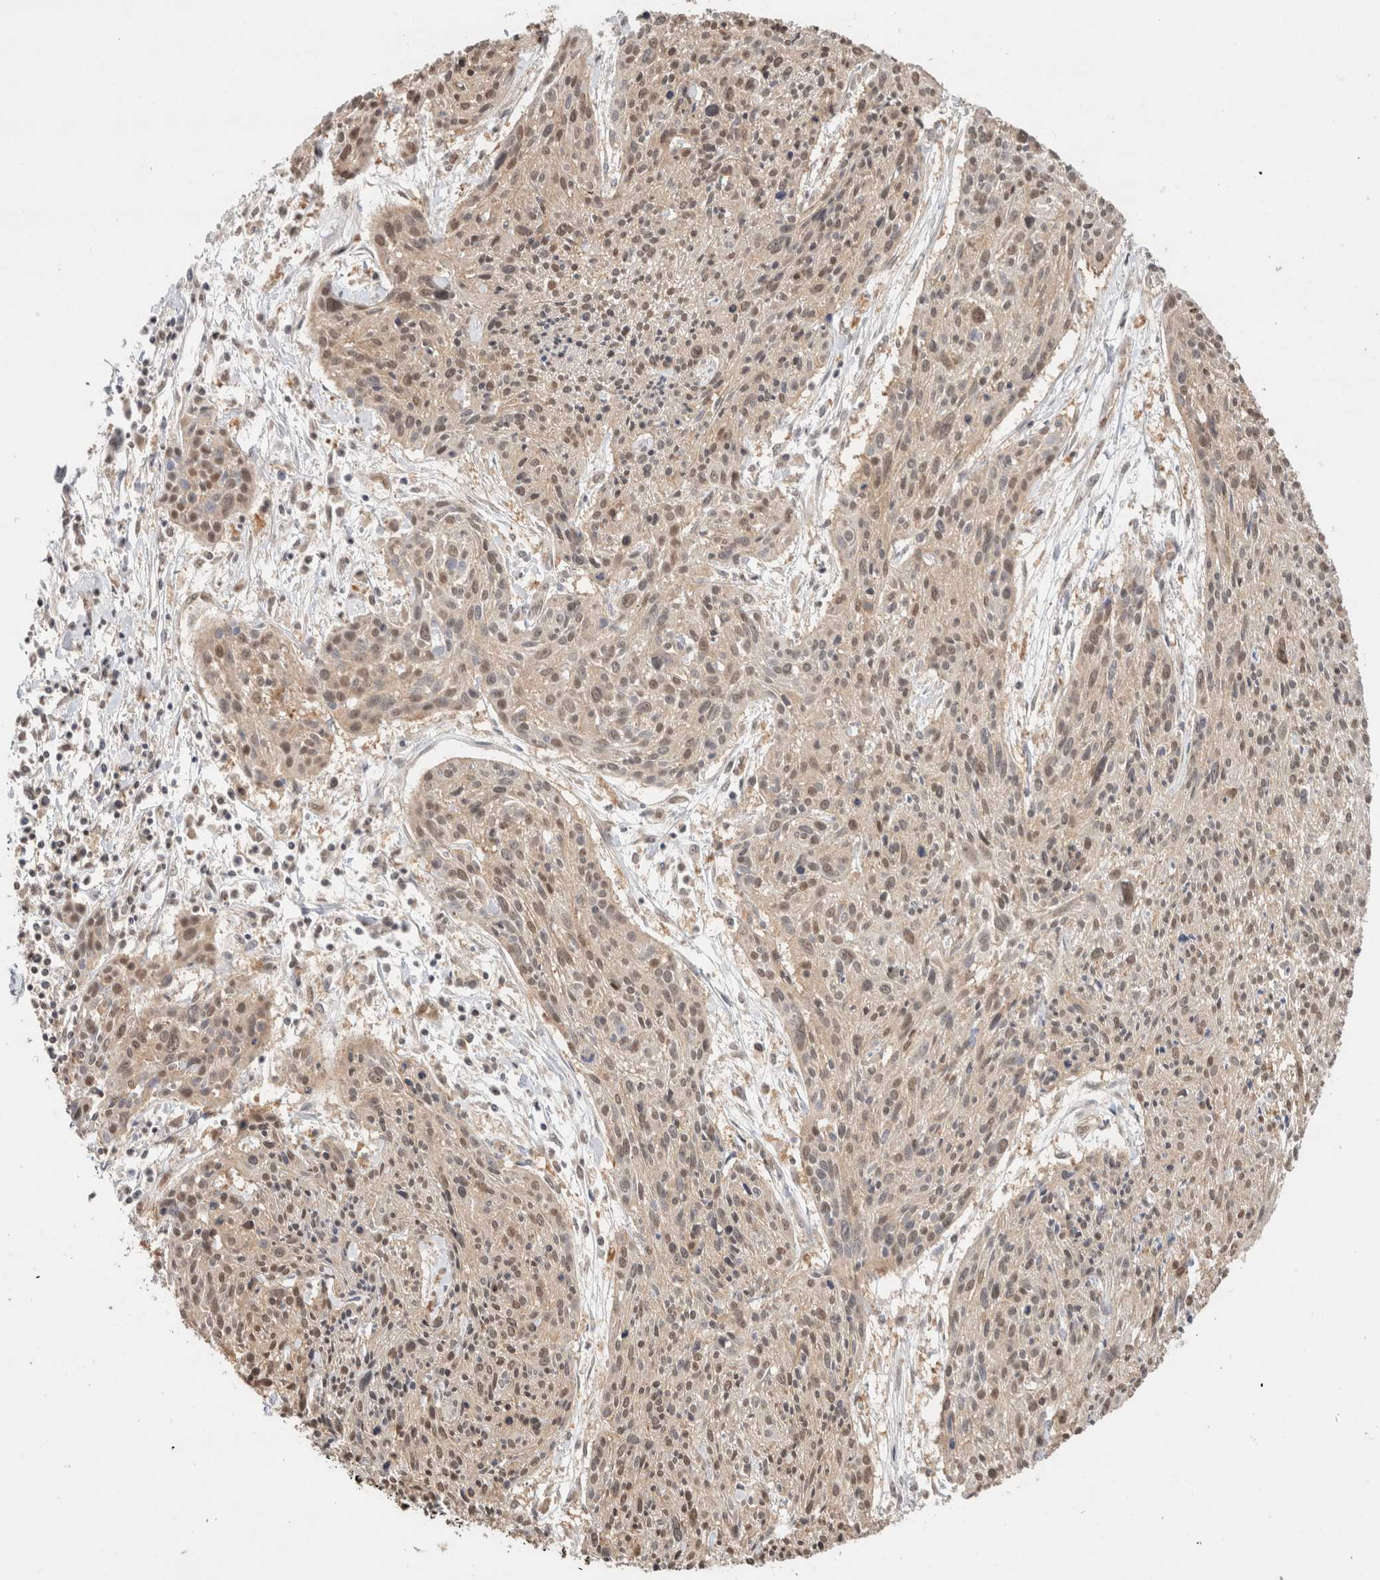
{"staining": {"intensity": "moderate", "quantity": ">75%", "location": "nuclear"}, "tissue": "cervical cancer", "cell_type": "Tumor cells", "image_type": "cancer", "snomed": [{"axis": "morphology", "description": "Squamous cell carcinoma, NOS"}, {"axis": "topography", "description": "Cervix"}], "caption": "Cervical cancer (squamous cell carcinoma) tissue demonstrates moderate nuclear staining in about >75% of tumor cells", "gene": "CA13", "patient": {"sex": "female", "age": 51}}